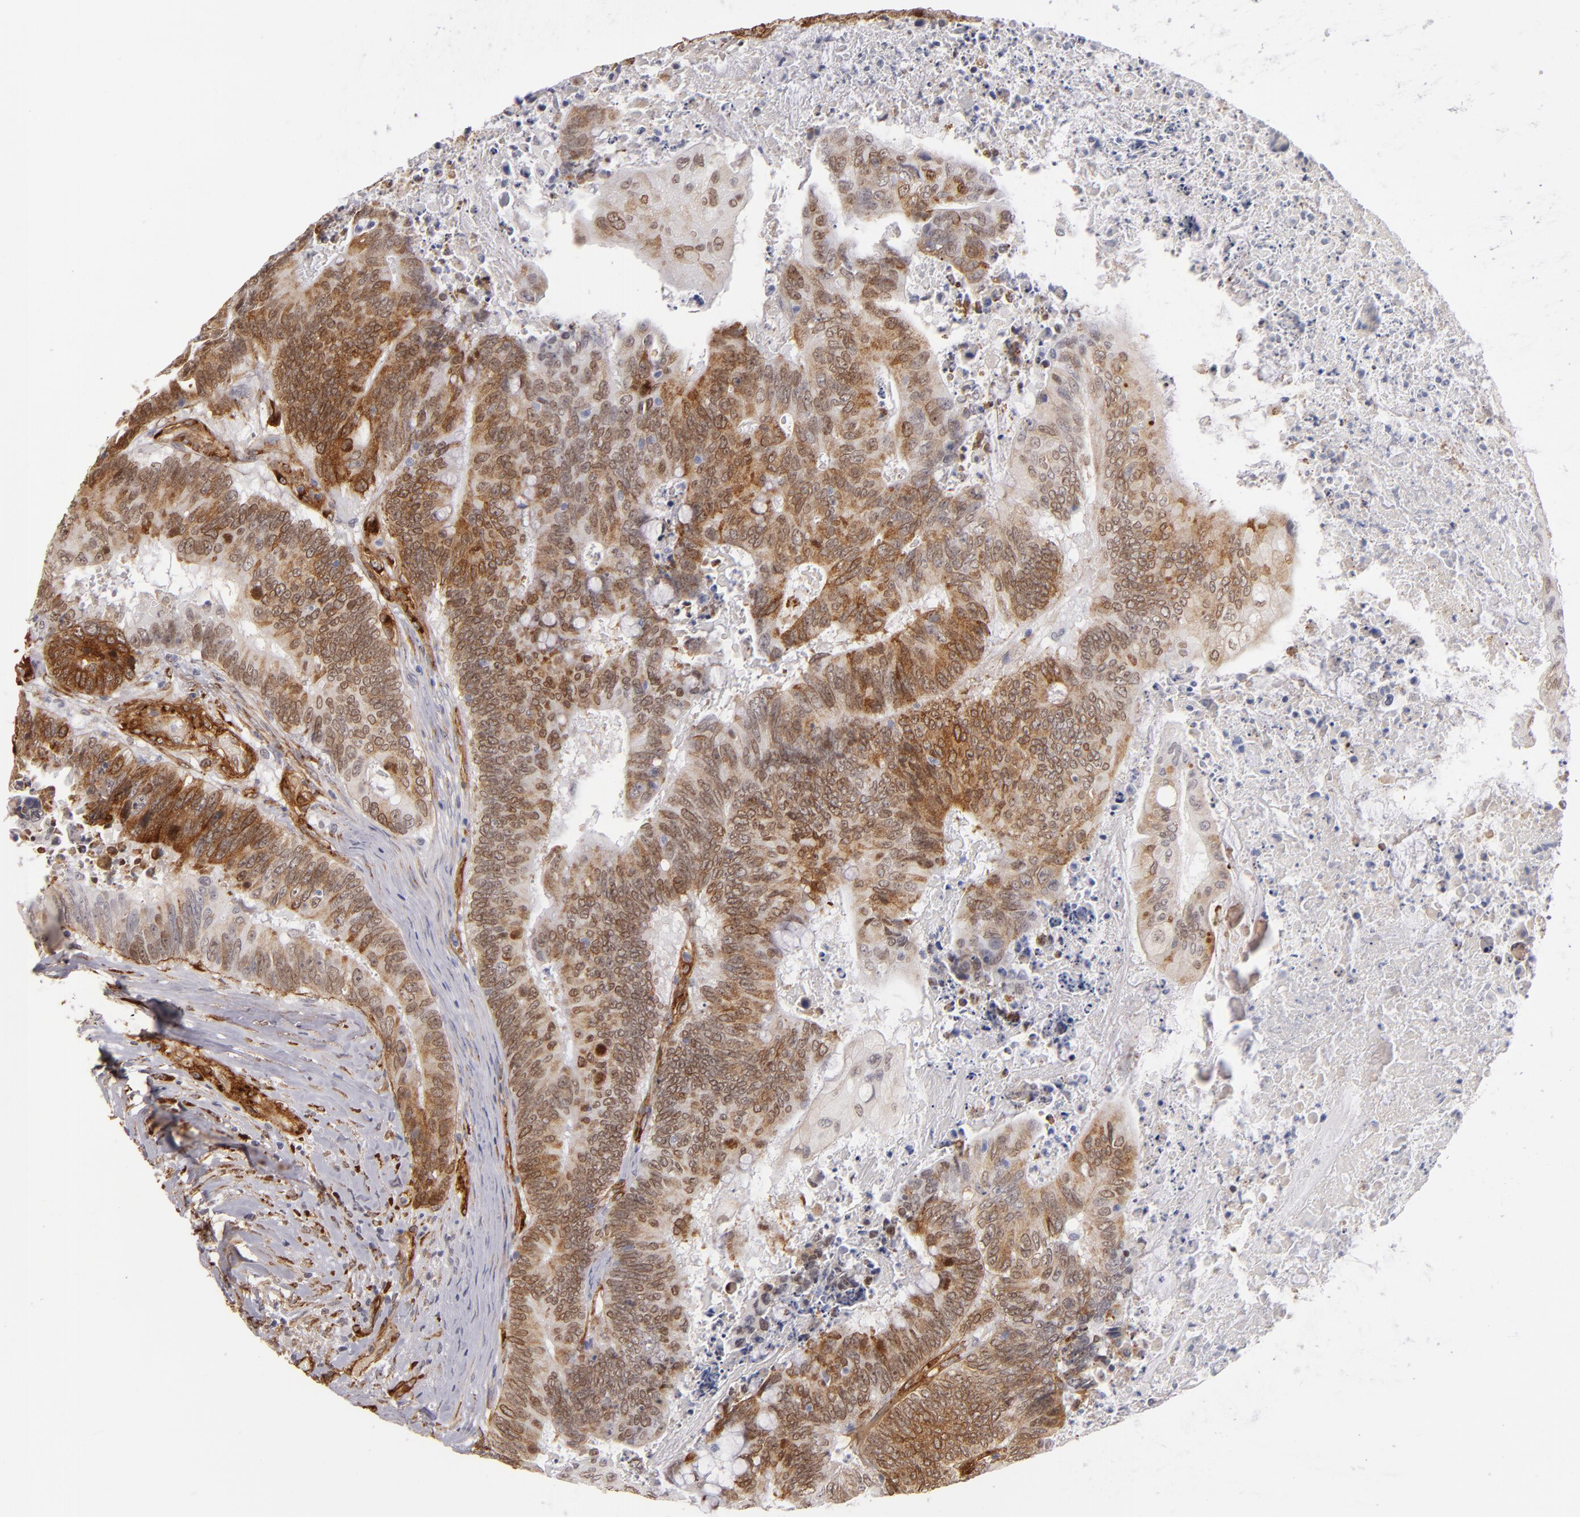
{"staining": {"intensity": "moderate", "quantity": ">75%", "location": "cytoplasmic/membranous"}, "tissue": "colorectal cancer", "cell_type": "Tumor cells", "image_type": "cancer", "snomed": [{"axis": "morphology", "description": "Adenocarcinoma, NOS"}, {"axis": "topography", "description": "Colon"}], "caption": "Tumor cells exhibit medium levels of moderate cytoplasmic/membranous positivity in about >75% of cells in human colorectal adenocarcinoma.", "gene": "LAMC1", "patient": {"sex": "male", "age": 65}}